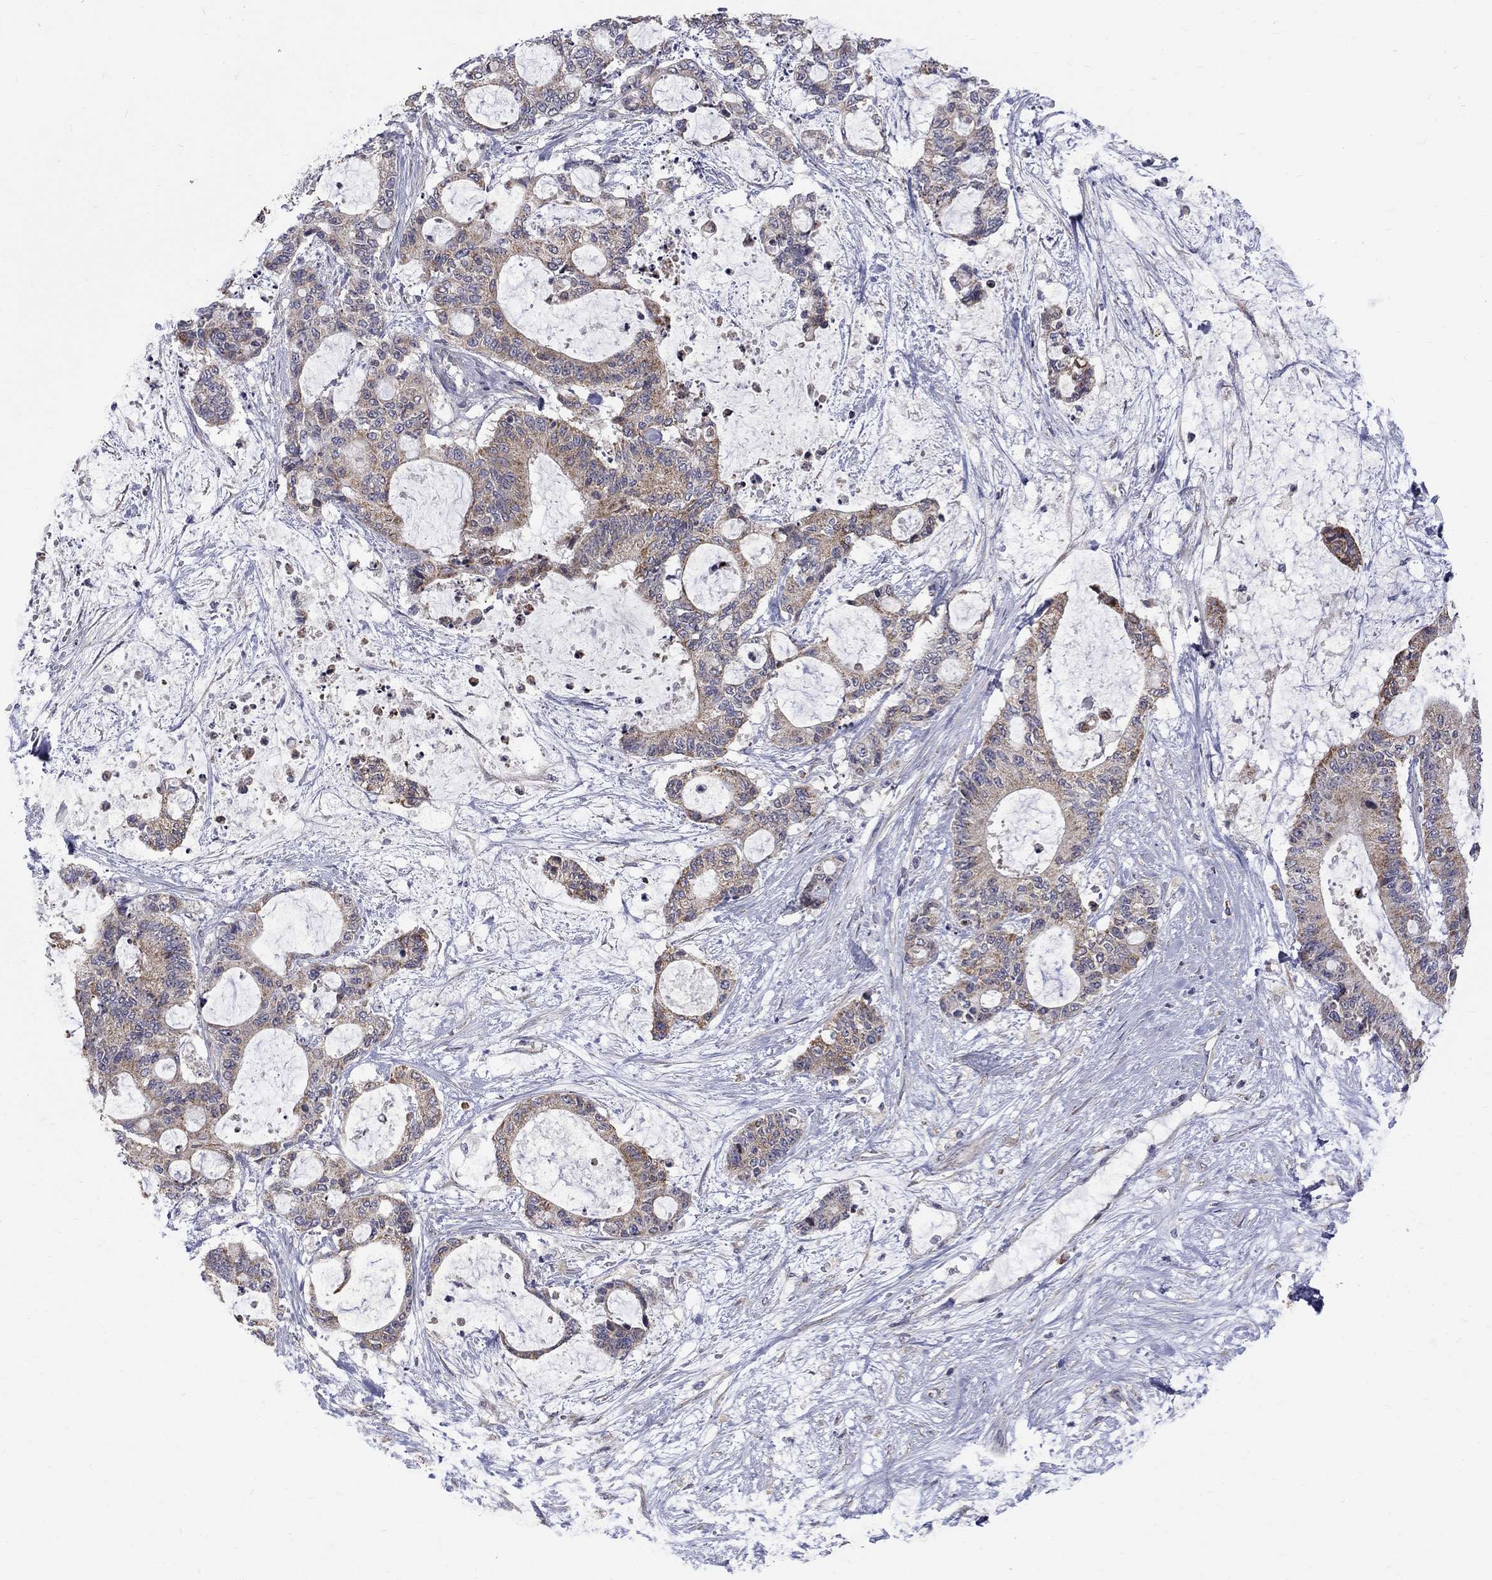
{"staining": {"intensity": "moderate", "quantity": "<25%", "location": "cytoplasmic/membranous"}, "tissue": "liver cancer", "cell_type": "Tumor cells", "image_type": "cancer", "snomed": [{"axis": "morphology", "description": "Normal tissue, NOS"}, {"axis": "morphology", "description": "Cholangiocarcinoma"}, {"axis": "topography", "description": "Liver"}, {"axis": "topography", "description": "Peripheral nerve tissue"}], "caption": "Immunohistochemical staining of liver cancer reveals low levels of moderate cytoplasmic/membranous positivity in about <25% of tumor cells. (Stains: DAB in brown, nuclei in blue, Microscopy: brightfield microscopy at high magnification).", "gene": "SH2B1", "patient": {"sex": "female", "age": 73}}